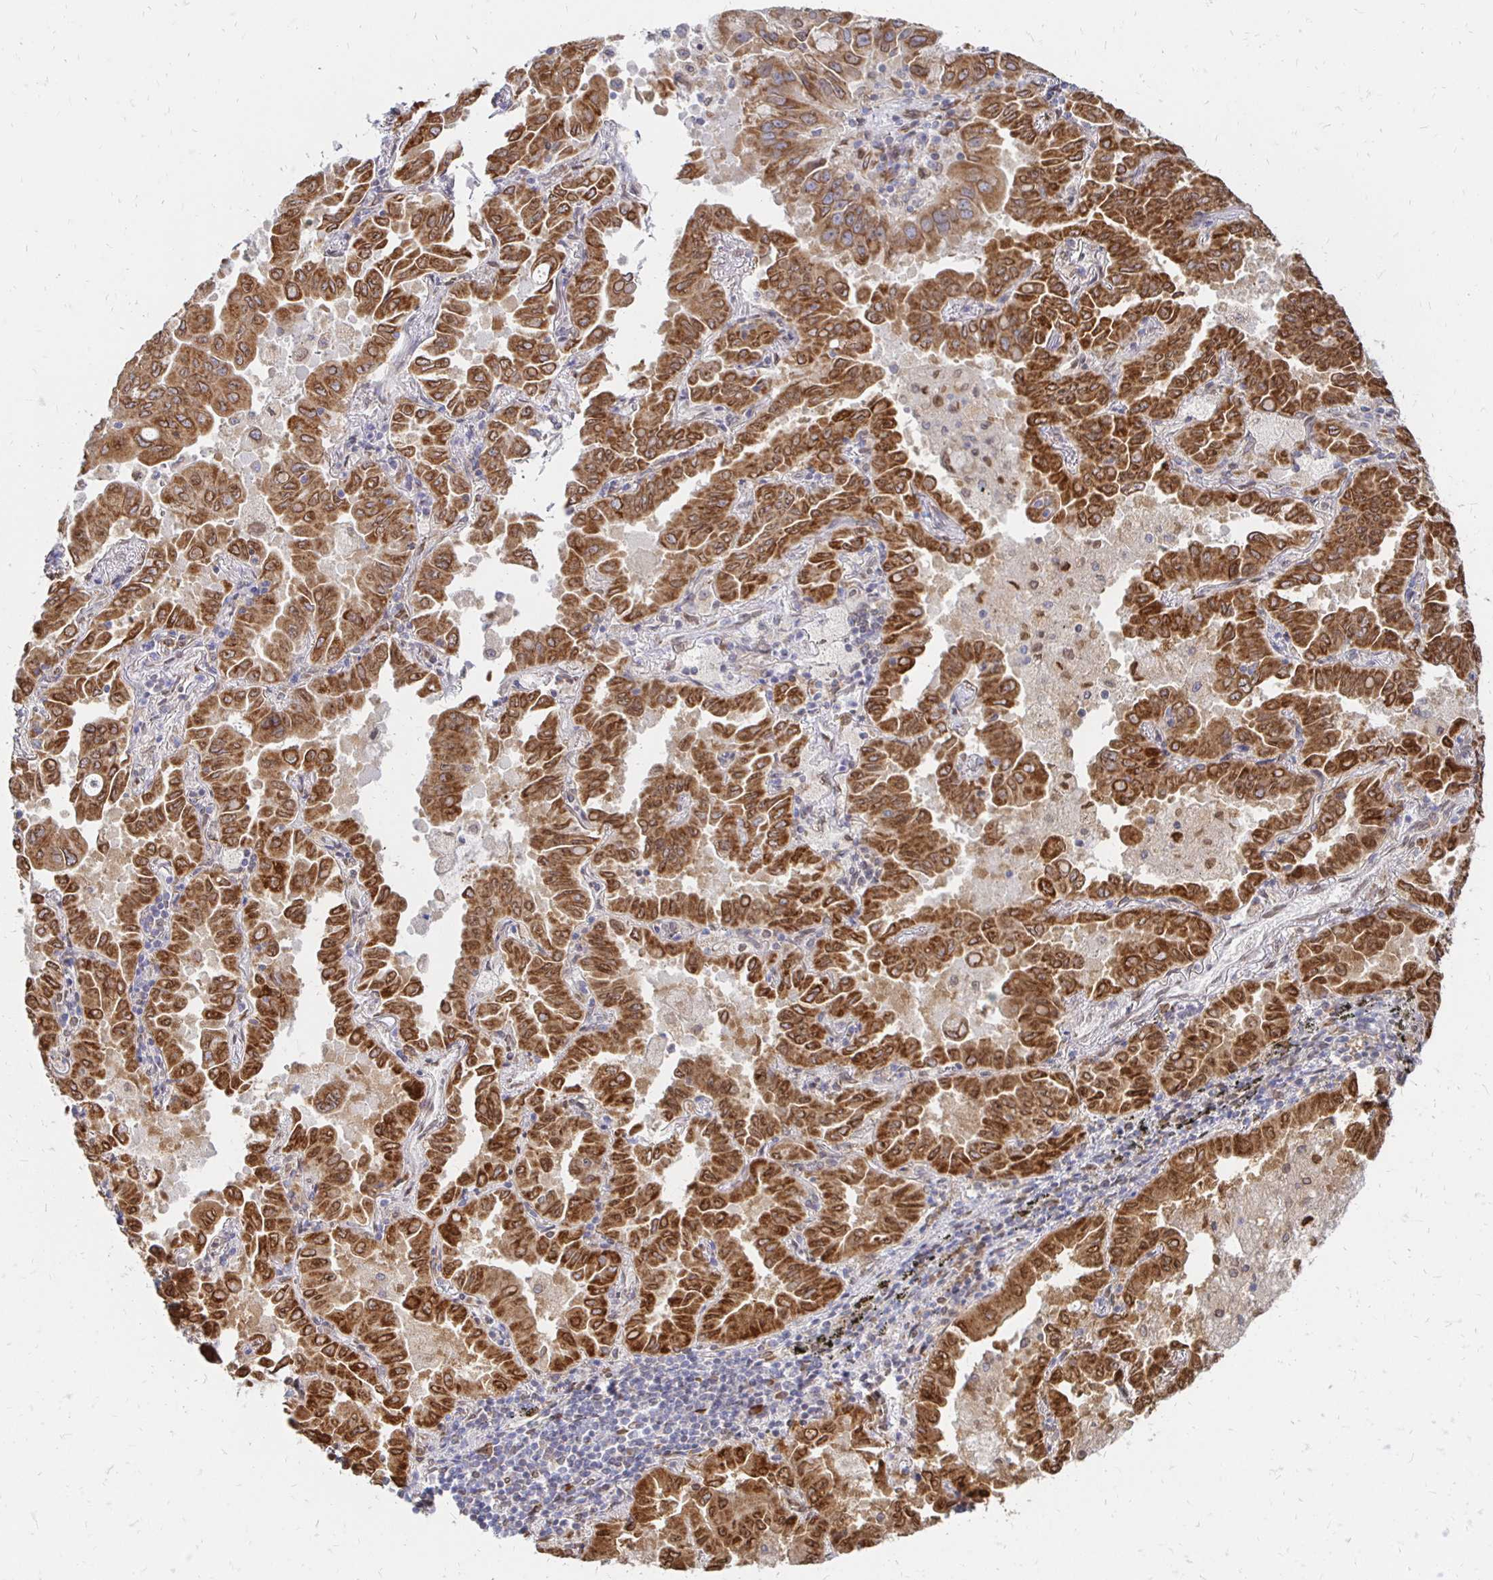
{"staining": {"intensity": "strong", "quantity": ">75%", "location": "cytoplasmic/membranous,nuclear"}, "tissue": "lung cancer", "cell_type": "Tumor cells", "image_type": "cancer", "snomed": [{"axis": "morphology", "description": "Adenocarcinoma, NOS"}, {"axis": "topography", "description": "Lung"}], "caption": "Adenocarcinoma (lung) tissue reveals strong cytoplasmic/membranous and nuclear staining in about >75% of tumor cells, visualized by immunohistochemistry. Immunohistochemistry stains the protein of interest in brown and the nuclei are stained blue.", "gene": "PELI3", "patient": {"sex": "male", "age": 64}}